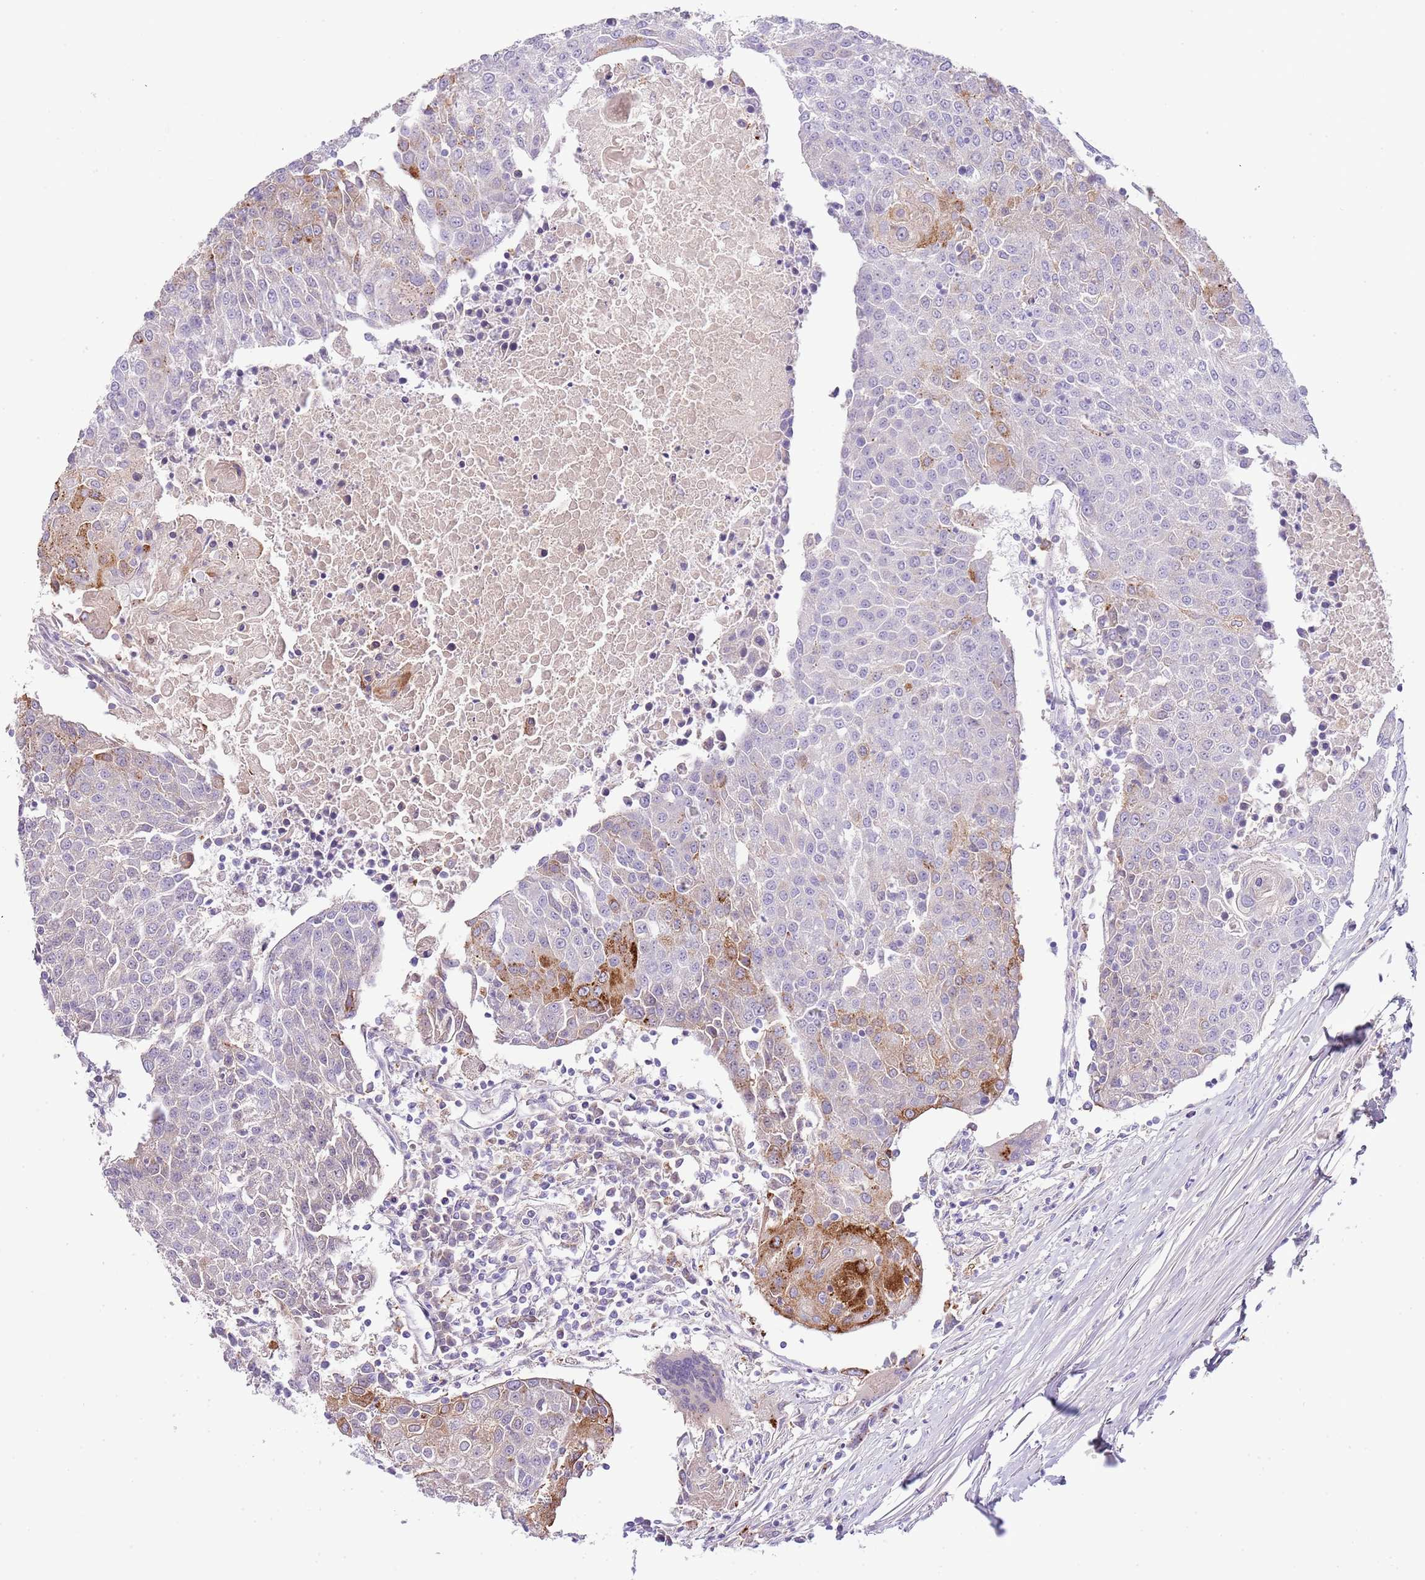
{"staining": {"intensity": "strong", "quantity": "<25%", "location": "cytoplasmic/membranous"}, "tissue": "urothelial cancer", "cell_type": "Tumor cells", "image_type": "cancer", "snomed": [{"axis": "morphology", "description": "Urothelial carcinoma, High grade"}, {"axis": "topography", "description": "Urinary bladder"}], "caption": "Urothelial cancer was stained to show a protein in brown. There is medium levels of strong cytoplasmic/membranous positivity in approximately <25% of tumor cells. (Brightfield microscopy of DAB IHC at high magnification).", "gene": "ABHD17A", "patient": {"sex": "female", "age": 85}}